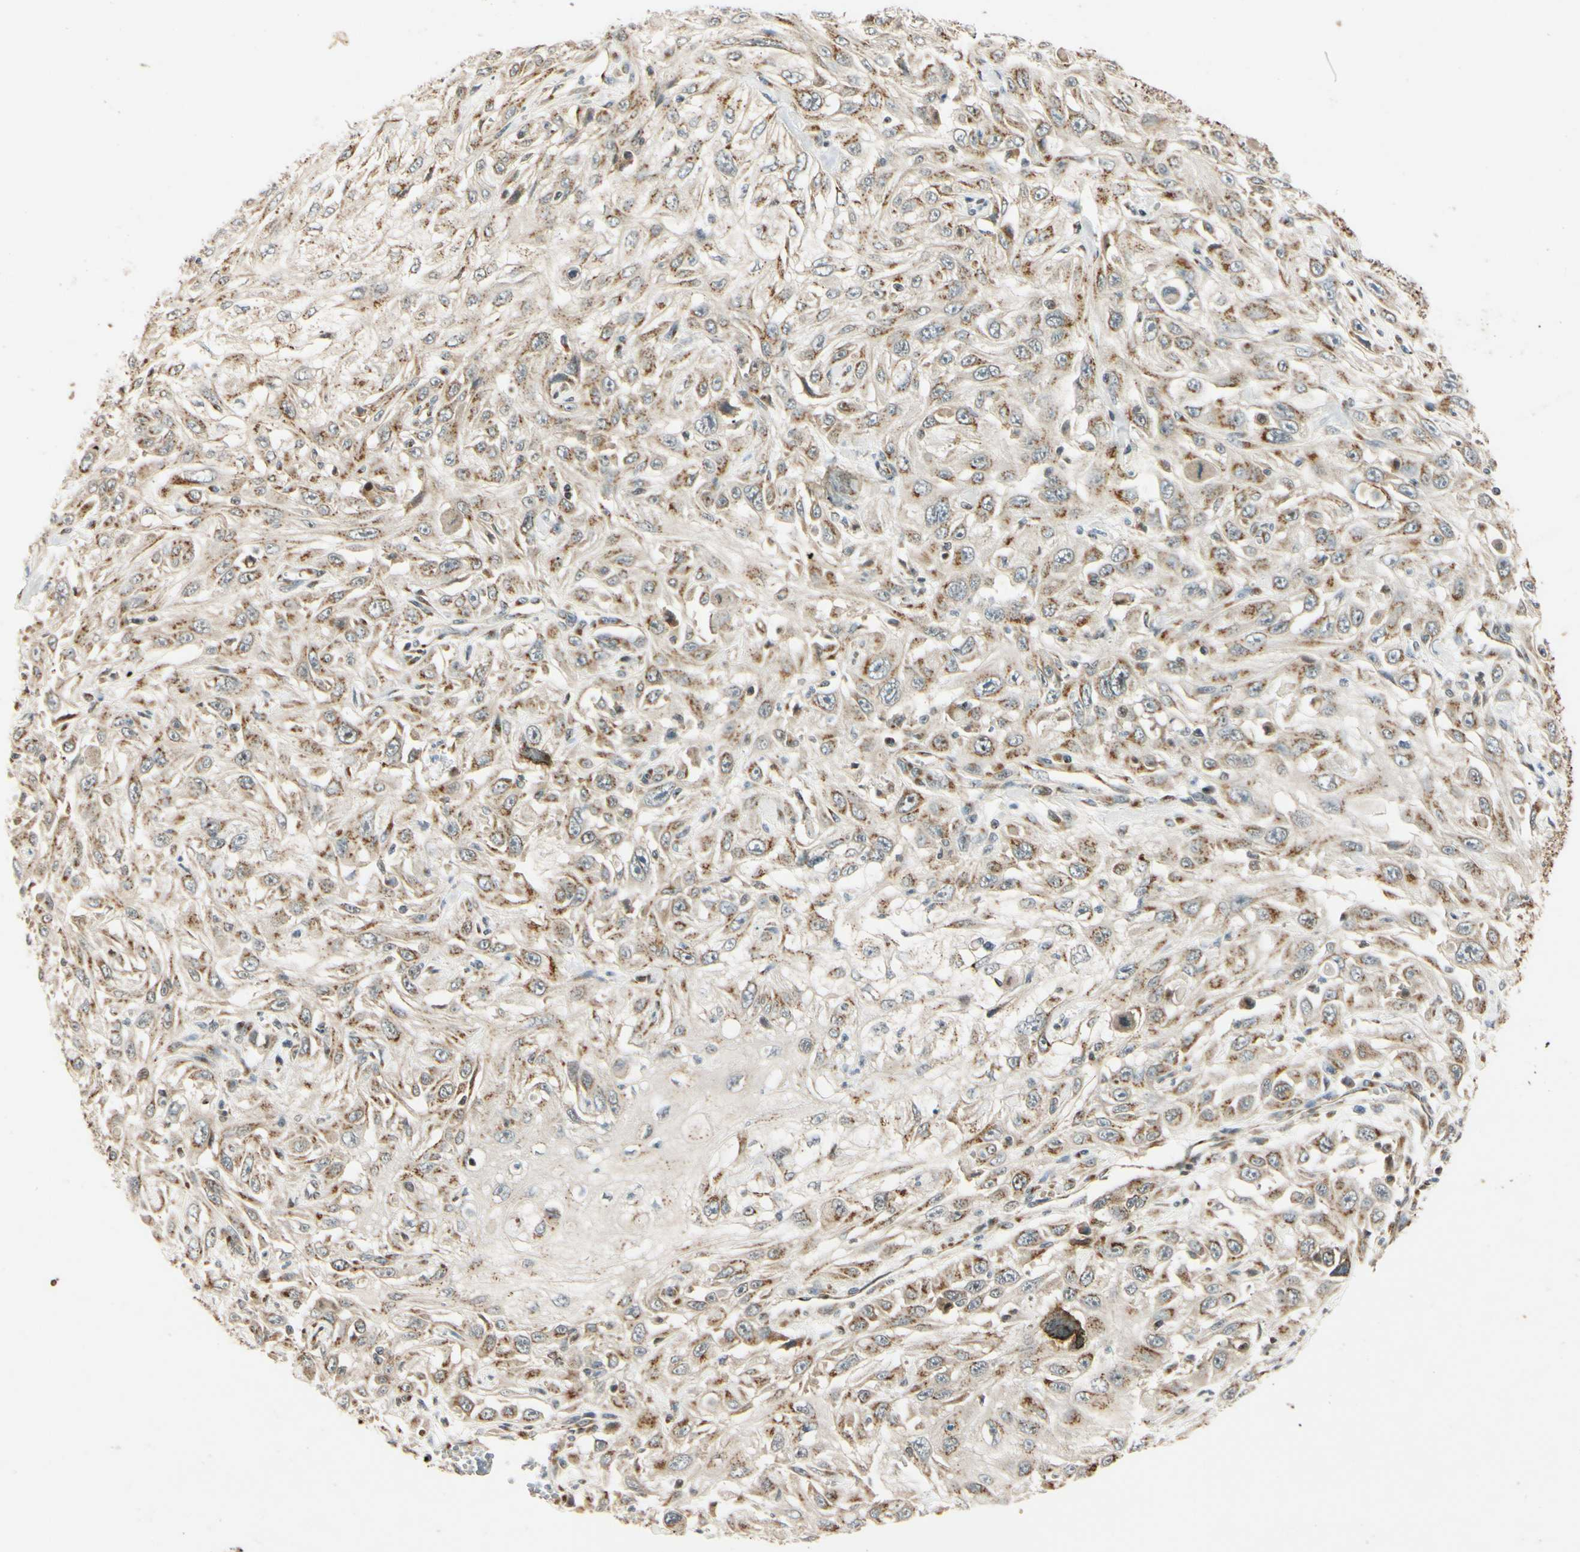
{"staining": {"intensity": "weak", "quantity": ">75%", "location": "cytoplasmic/membranous"}, "tissue": "skin cancer", "cell_type": "Tumor cells", "image_type": "cancer", "snomed": [{"axis": "morphology", "description": "Squamous cell carcinoma, NOS"}, {"axis": "topography", "description": "Skin"}], "caption": "Skin cancer (squamous cell carcinoma) was stained to show a protein in brown. There is low levels of weak cytoplasmic/membranous positivity in approximately >75% of tumor cells.", "gene": "NEO1", "patient": {"sex": "male", "age": 75}}